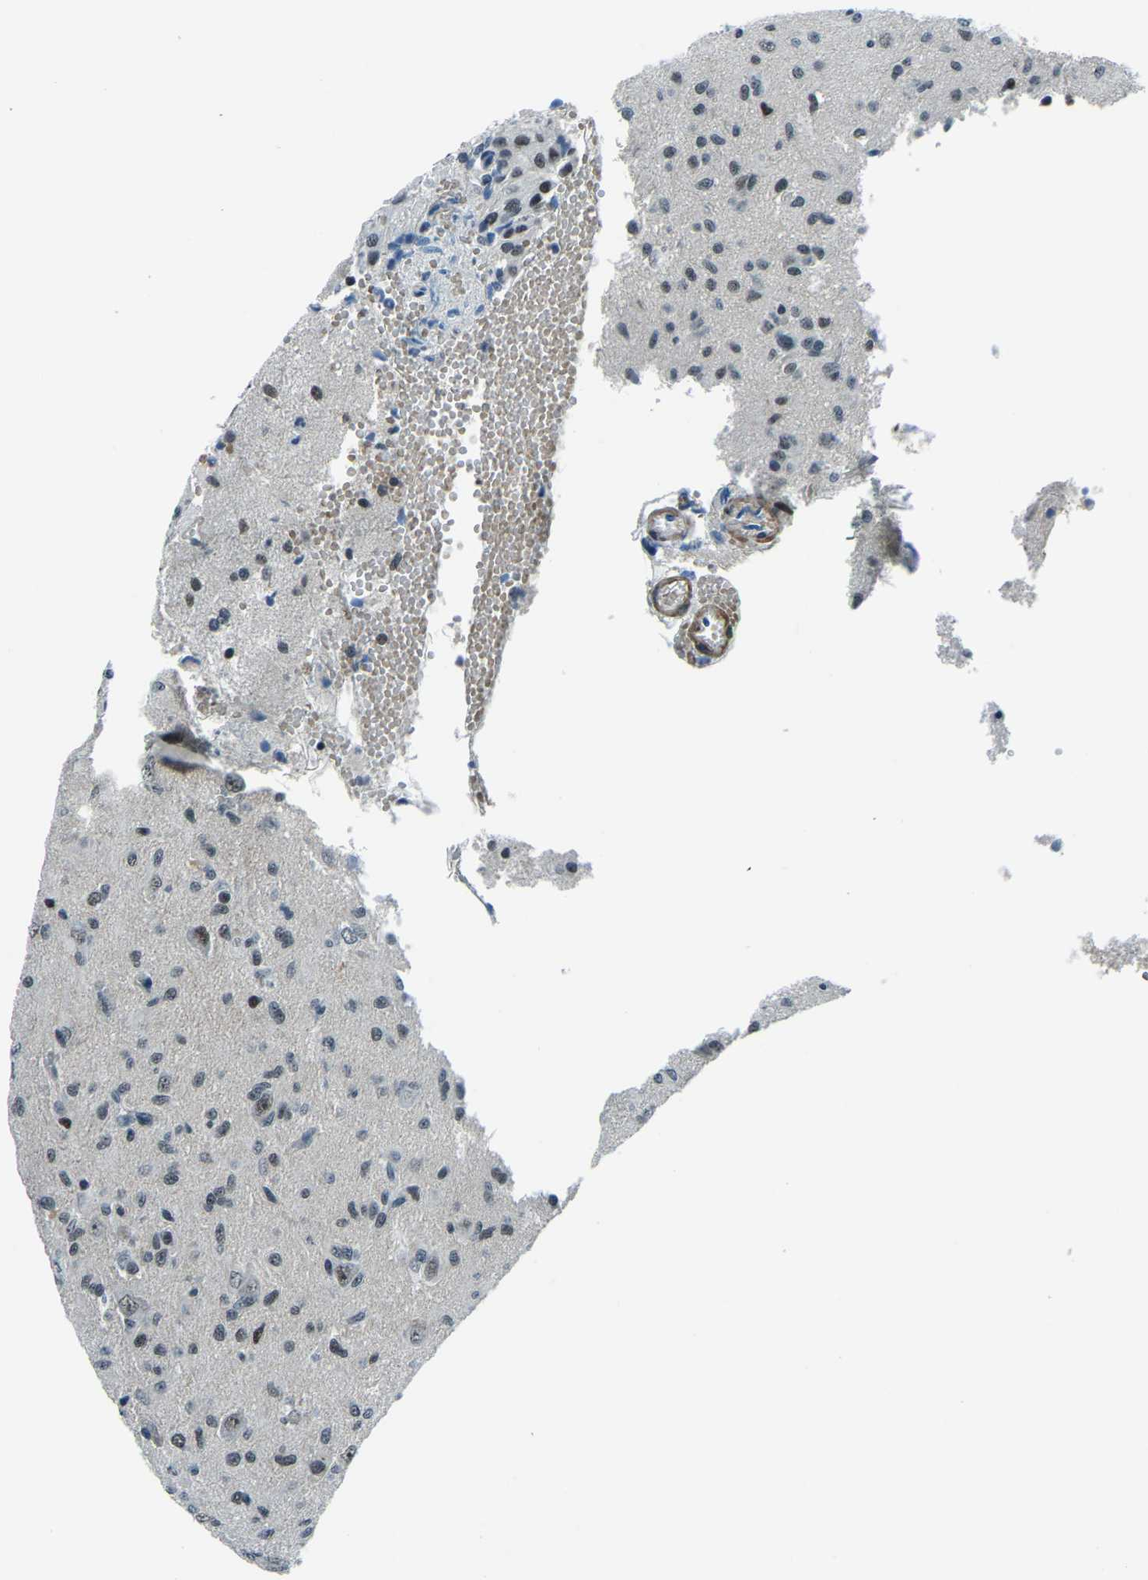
{"staining": {"intensity": "moderate", "quantity": "25%-75%", "location": "nuclear"}, "tissue": "glioma", "cell_type": "Tumor cells", "image_type": "cancer", "snomed": [{"axis": "morphology", "description": "Glioma, malignant, High grade"}, {"axis": "topography", "description": "Brain"}], "caption": "Brown immunohistochemical staining in human glioma displays moderate nuclear staining in approximately 25%-75% of tumor cells. Using DAB (brown) and hematoxylin (blue) stains, captured at high magnification using brightfield microscopy.", "gene": "PRCC", "patient": {"sex": "female", "age": 59}}